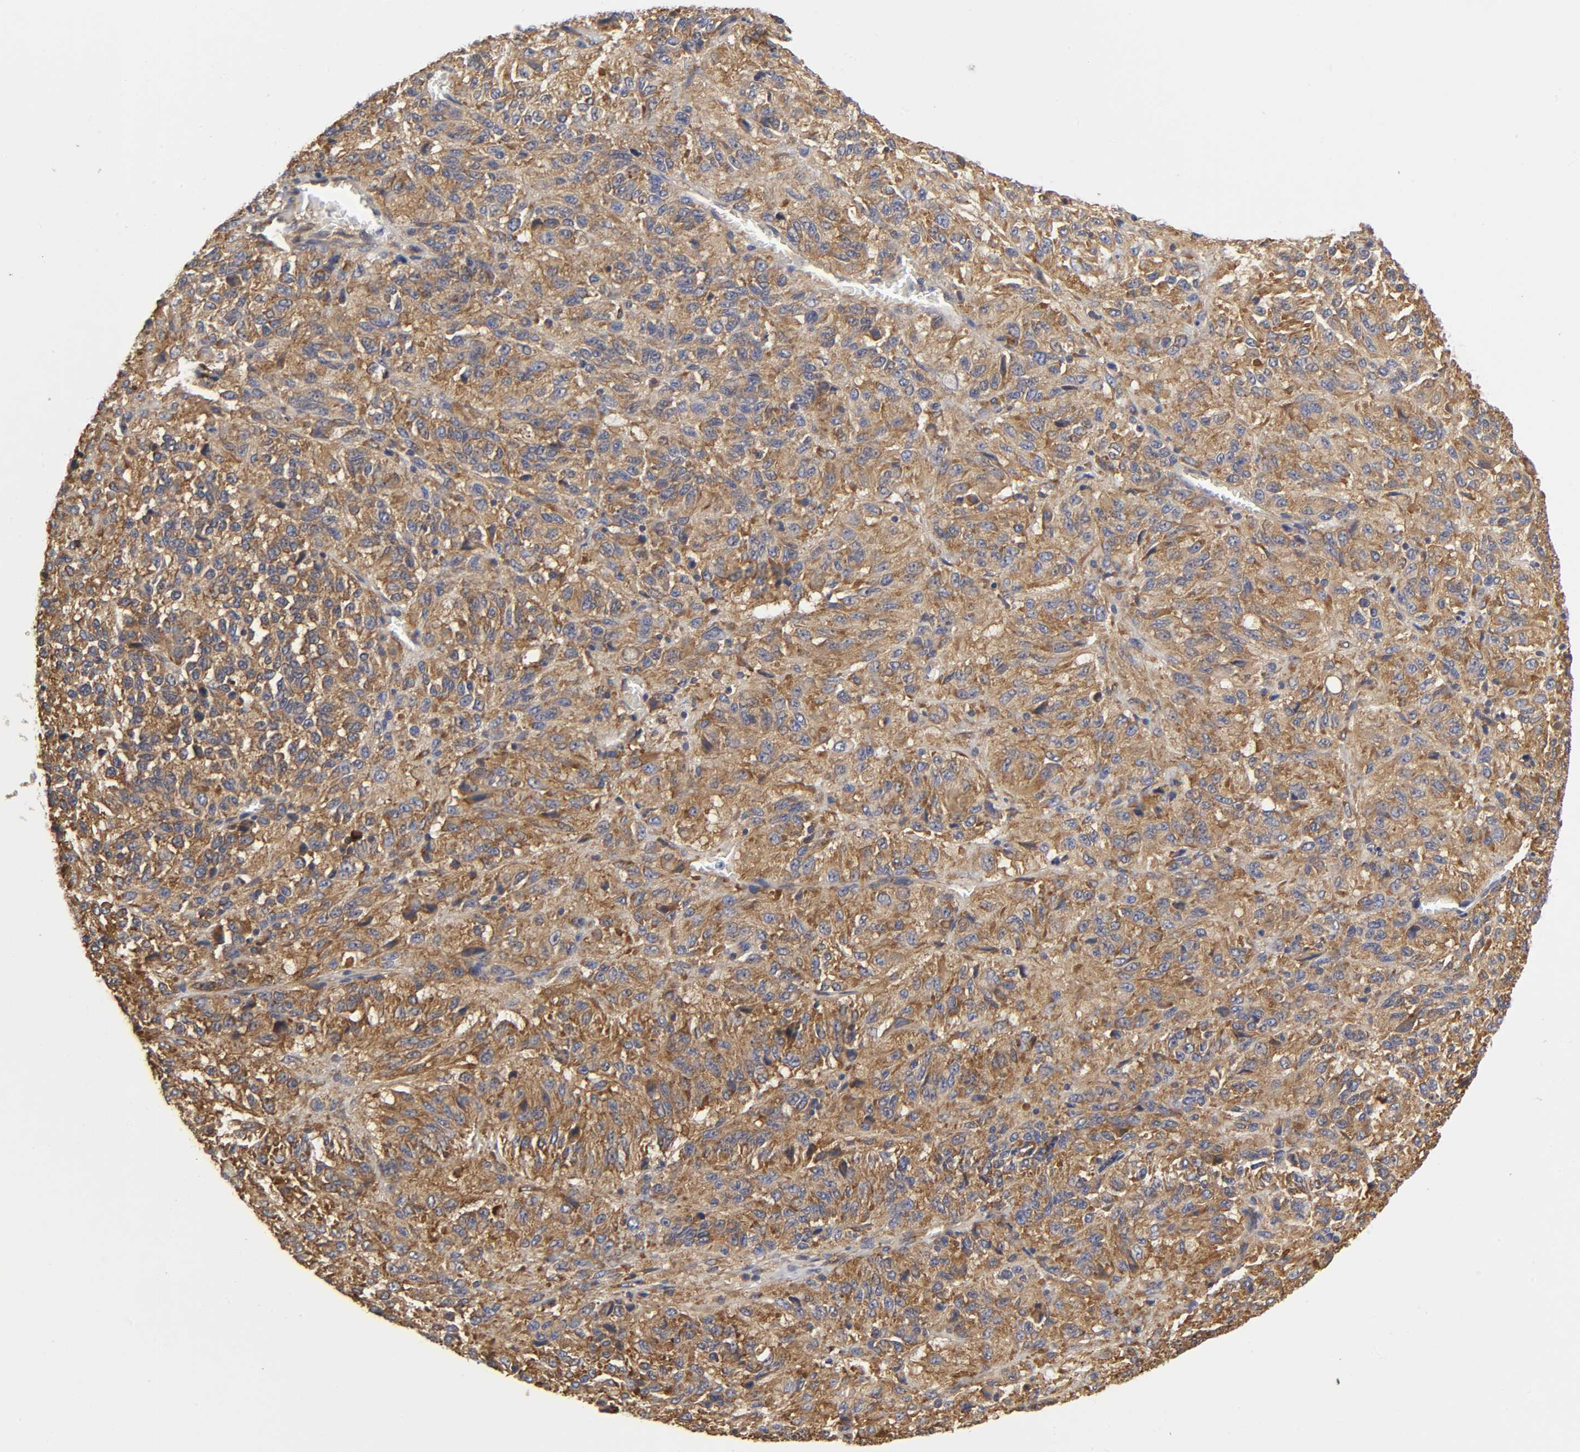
{"staining": {"intensity": "strong", "quantity": ">75%", "location": "cytoplasmic/membranous"}, "tissue": "melanoma", "cell_type": "Tumor cells", "image_type": "cancer", "snomed": [{"axis": "morphology", "description": "Malignant melanoma, Metastatic site"}, {"axis": "topography", "description": "Lung"}], "caption": "Melanoma stained with a protein marker shows strong staining in tumor cells.", "gene": "RPL14", "patient": {"sex": "male", "age": 64}}